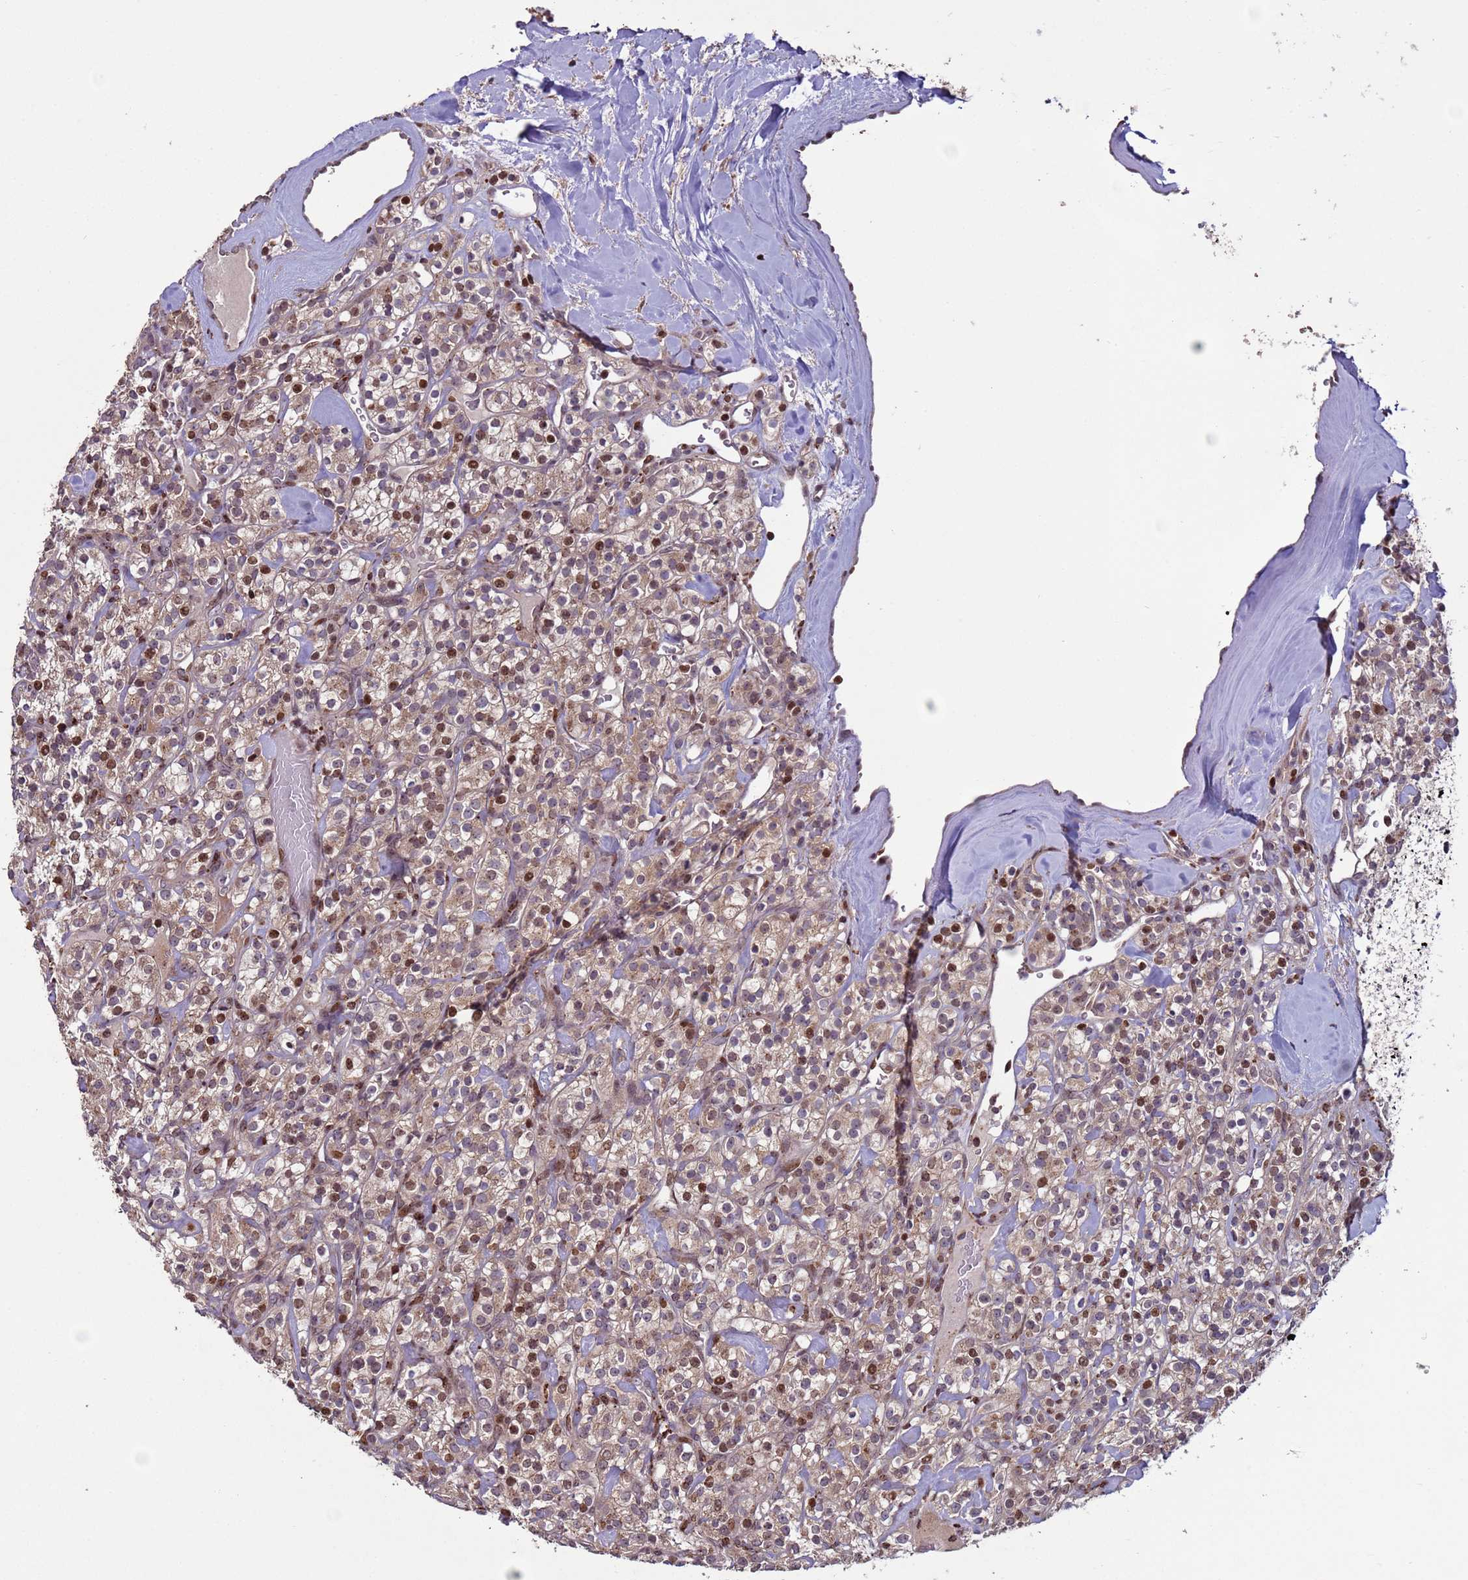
{"staining": {"intensity": "moderate", "quantity": "25%-75%", "location": "nuclear"}, "tissue": "renal cancer", "cell_type": "Tumor cells", "image_type": "cancer", "snomed": [{"axis": "morphology", "description": "Adenocarcinoma, NOS"}, {"axis": "topography", "description": "Kidney"}], "caption": "This image exhibits immunohistochemistry staining of human renal adenocarcinoma, with medium moderate nuclear positivity in about 25%-75% of tumor cells.", "gene": "HGH1", "patient": {"sex": "male", "age": 77}}